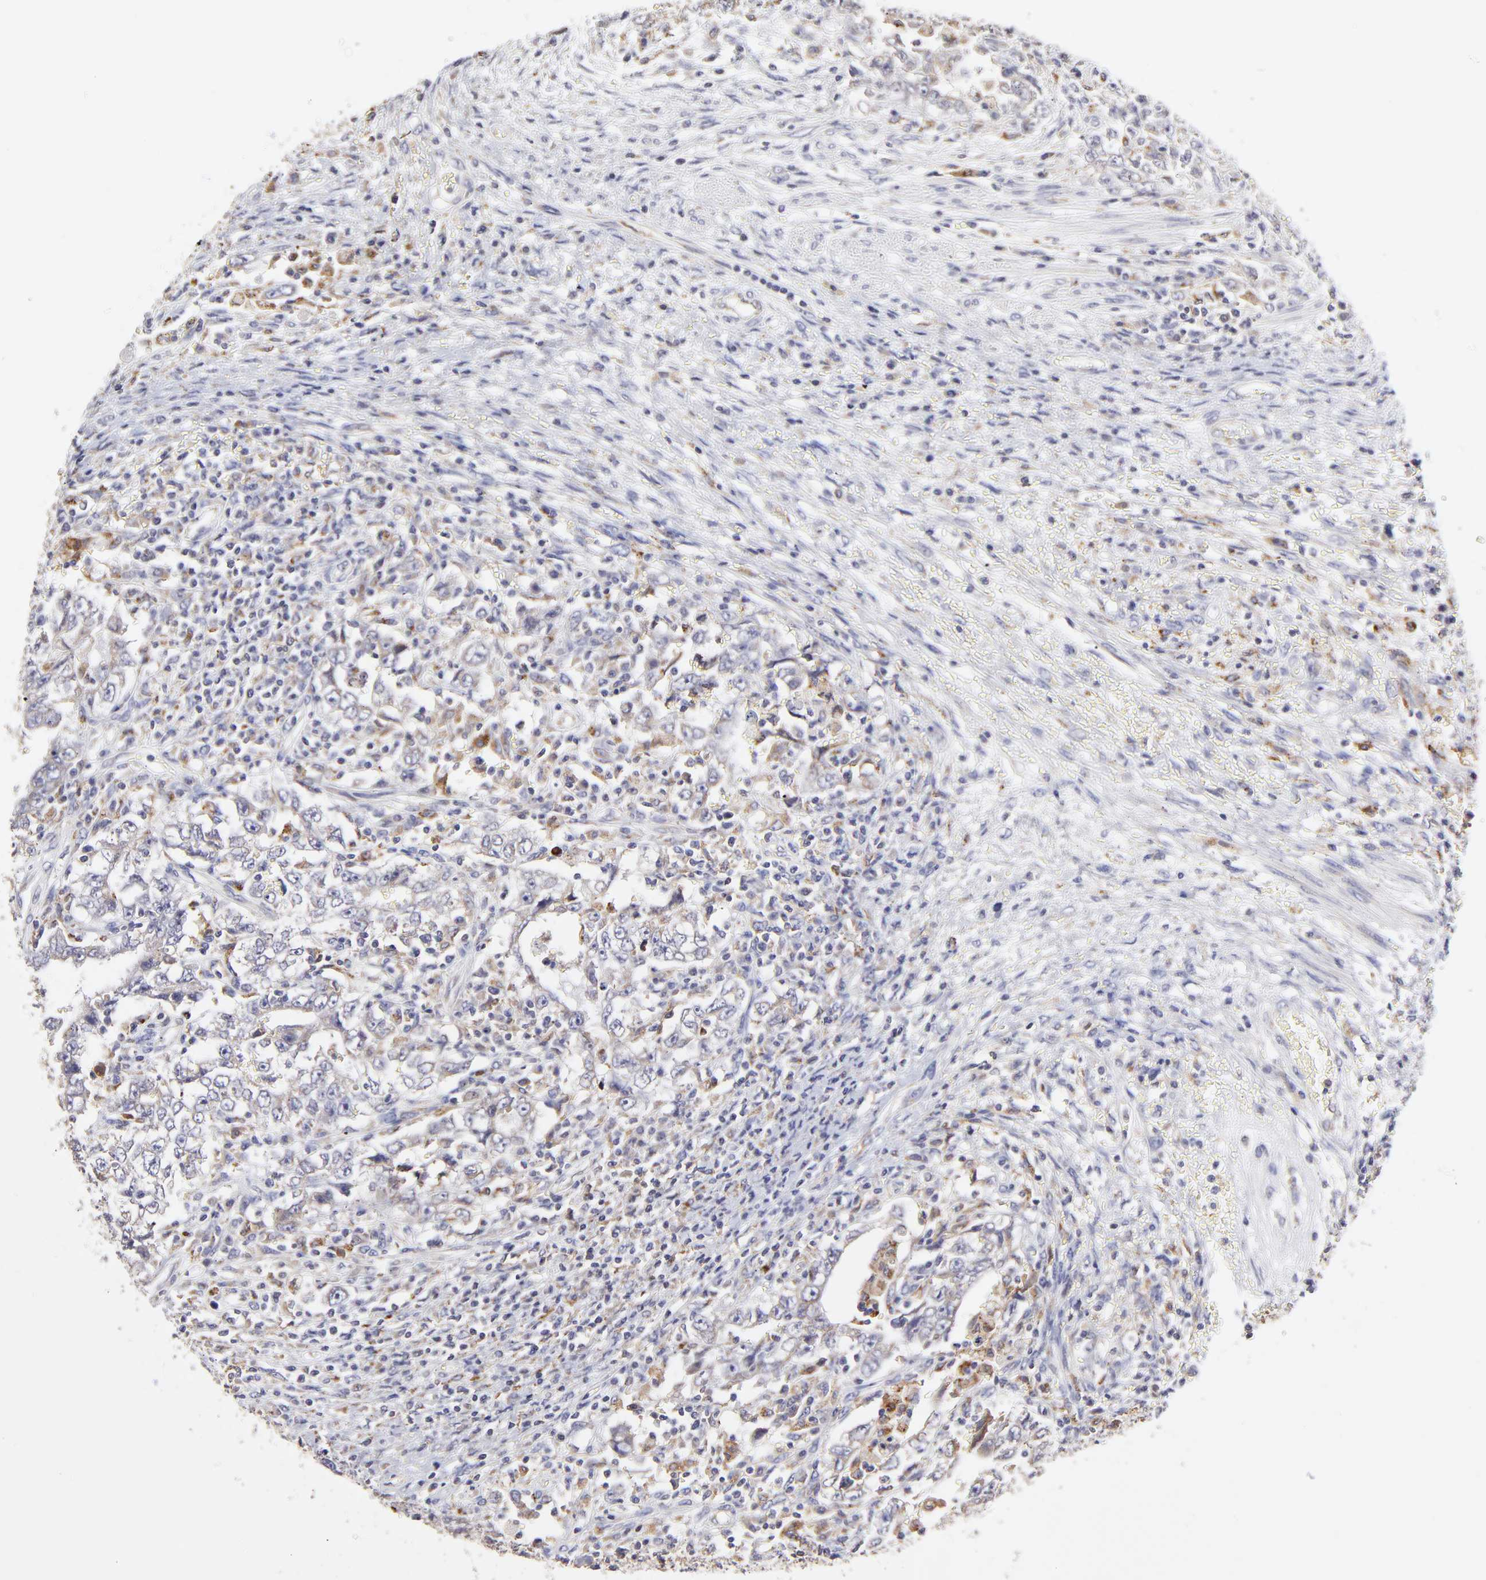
{"staining": {"intensity": "negative", "quantity": "none", "location": "none"}, "tissue": "testis cancer", "cell_type": "Tumor cells", "image_type": "cancer", "snomed": [{"axis": "morphology", "description": "Carcinoma, Embryonal, NOS"}, {"axis": "topography", "description": "Testis"}], "caption": "Testis cancer (embryonal carcinoma) stained for a protein using IHC reveals no positivity tumor cells.", "gene": "GCSAM", "patient": {"sex": "male", "age": 26}}